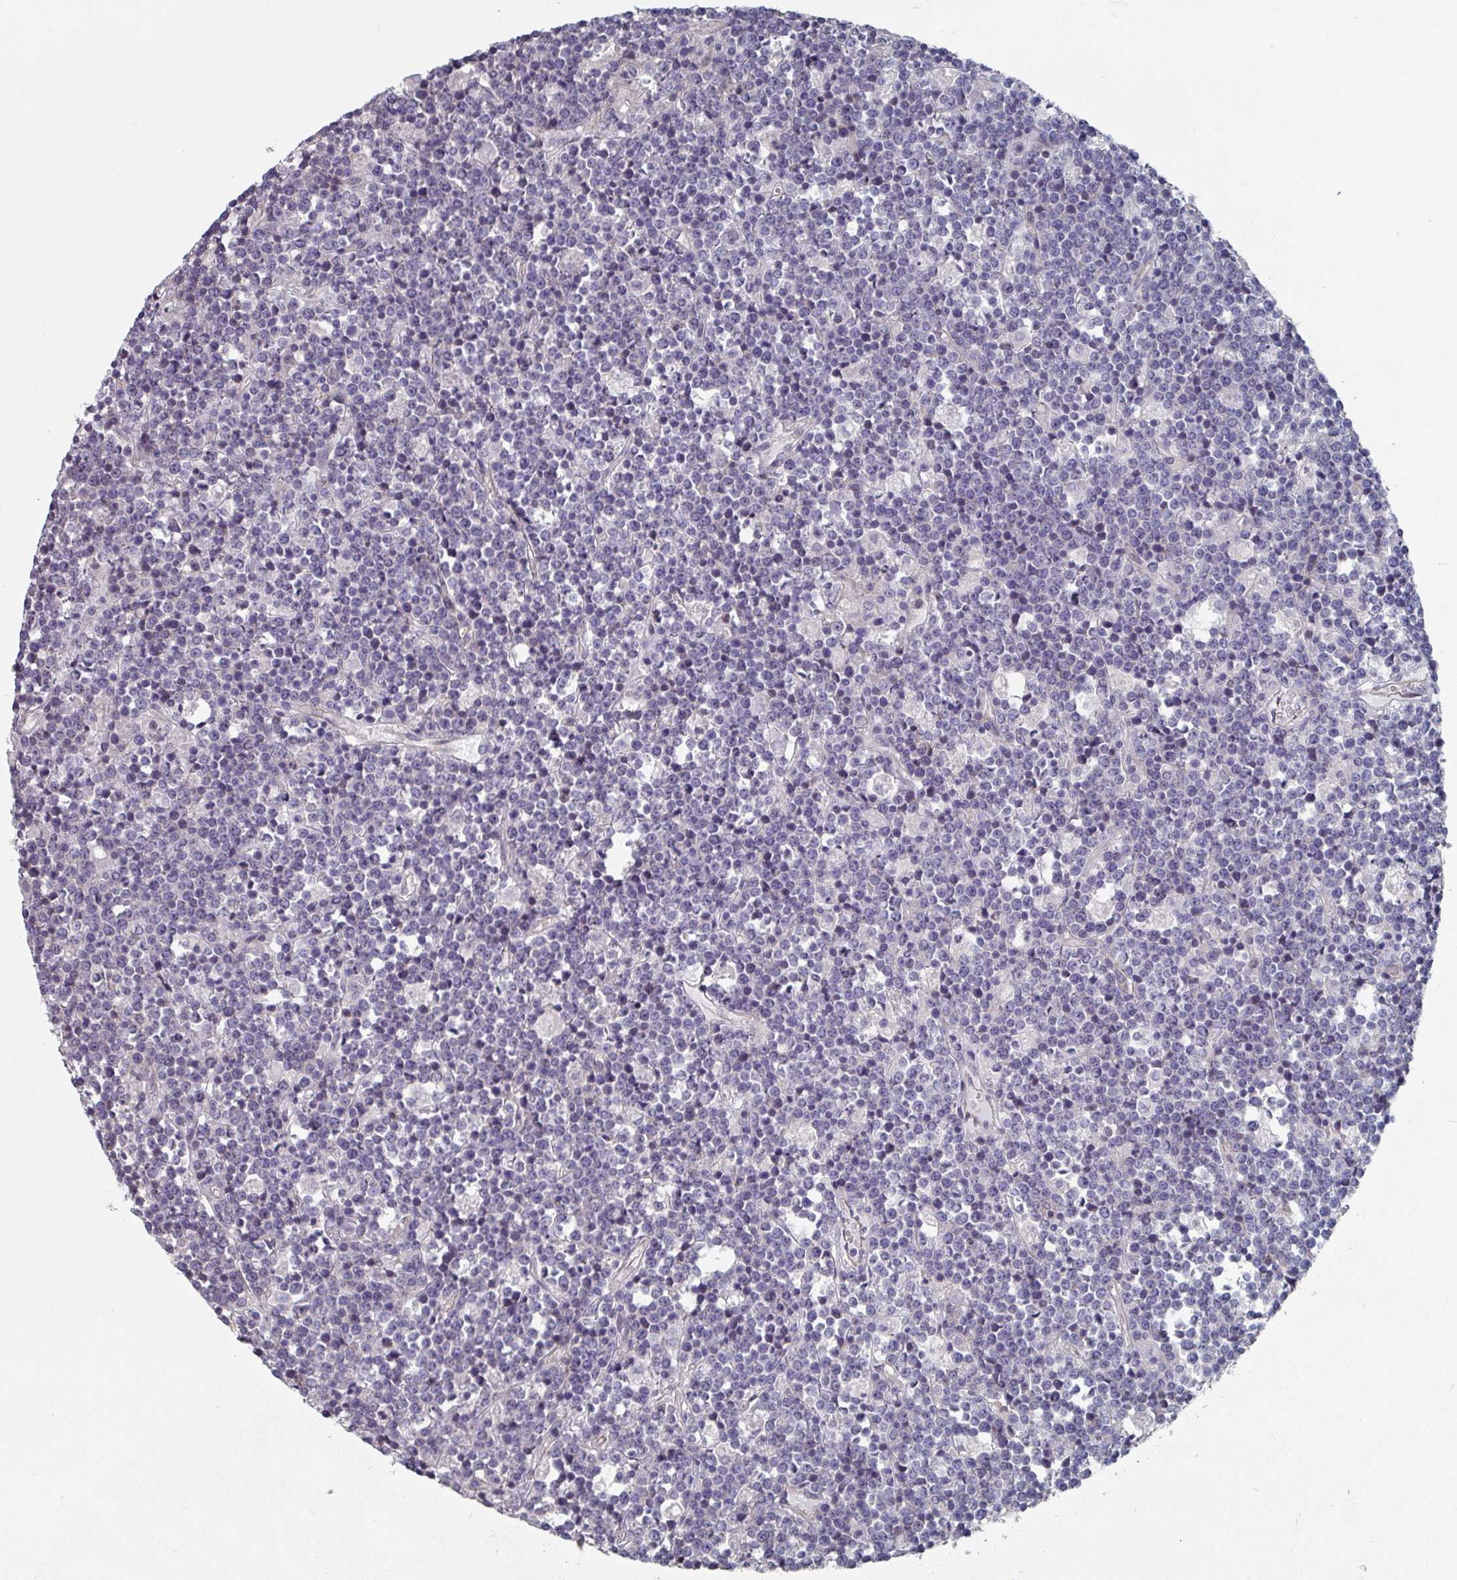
{"staining": {"intensity": "negative", "quantity": "none", "location": "none"}, "tissue": "lymphoma", "cell_type": "Tumor cells", "image_type": "cancer", "snomed": [{"axis": "morphology", "description": "Malignant lymphoma, non-Hodgkin's type, High grade"}, {"axis": "topography", "description": "Ovary"}], "caption": "DAB (3,3'-diaminobenzidine) immunohistochemical staining of human malignant lymphoma, non-Hodgkin's type (high-grade) reveals no significant expression in tumor cells.", "gene": "EFL1", "patient": {"sex": "female", "age": 56}}